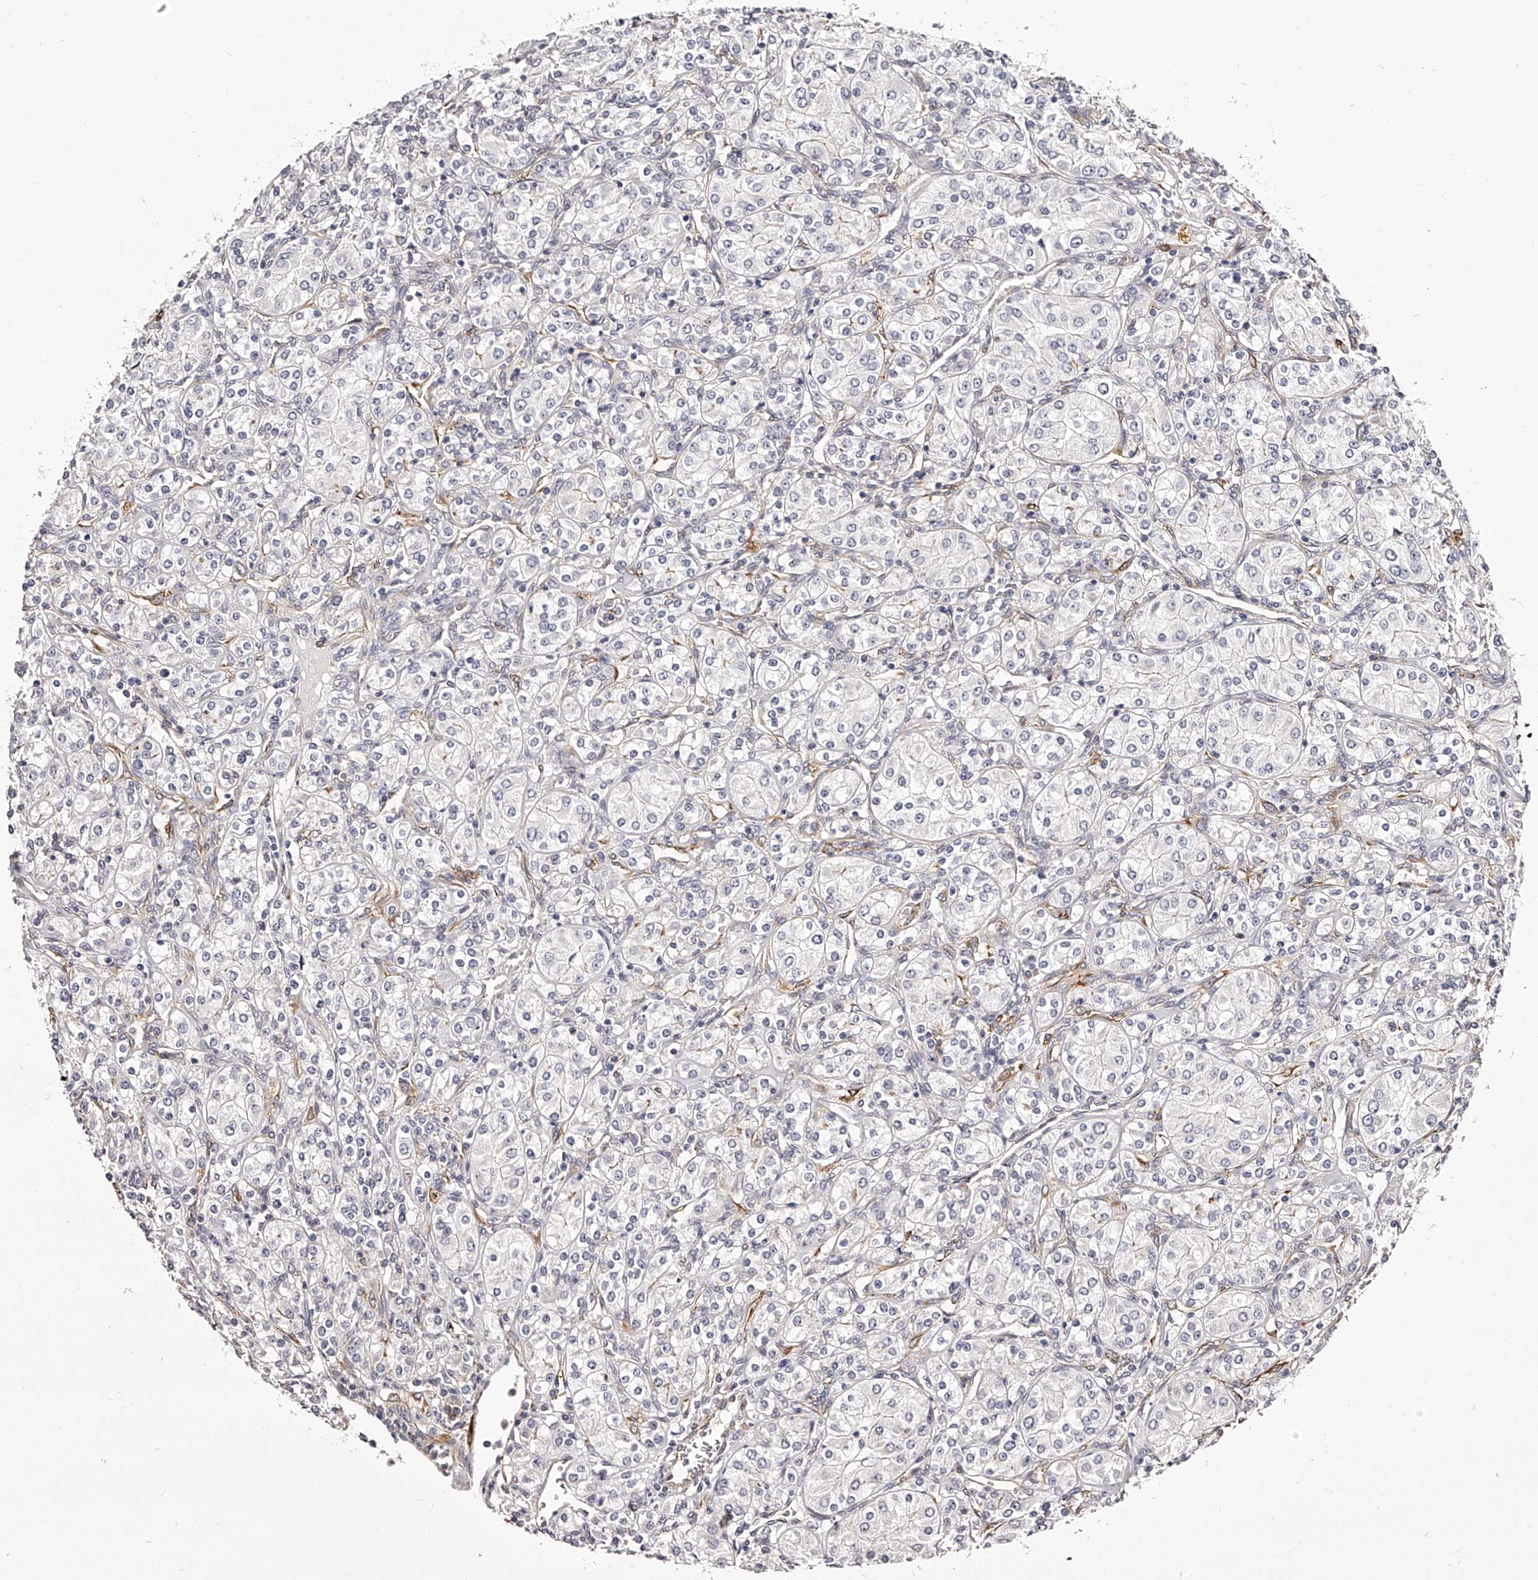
{"staining": {"intensity": "negative", "quantity": "none", "location": "none"}, "tissue": "renal cancer", "cell_type": "Tumor cells", "image_type": "cancer", "snomed": [{"axis": "morphology", "description": "Adenocarcinoma, NOS"}, {"axis": "topography", "description": "Kidney"}], "caption": "Micrograph shows no significant protein expression in tumor cells of renal adenocarcinoma. (Brightfield microscopy of DAB (3,3'-diaminobenzidine) immunohistochemistry at high magnification).", "gene": "CD82", "patient": {"sex": "male", "age": 77}}